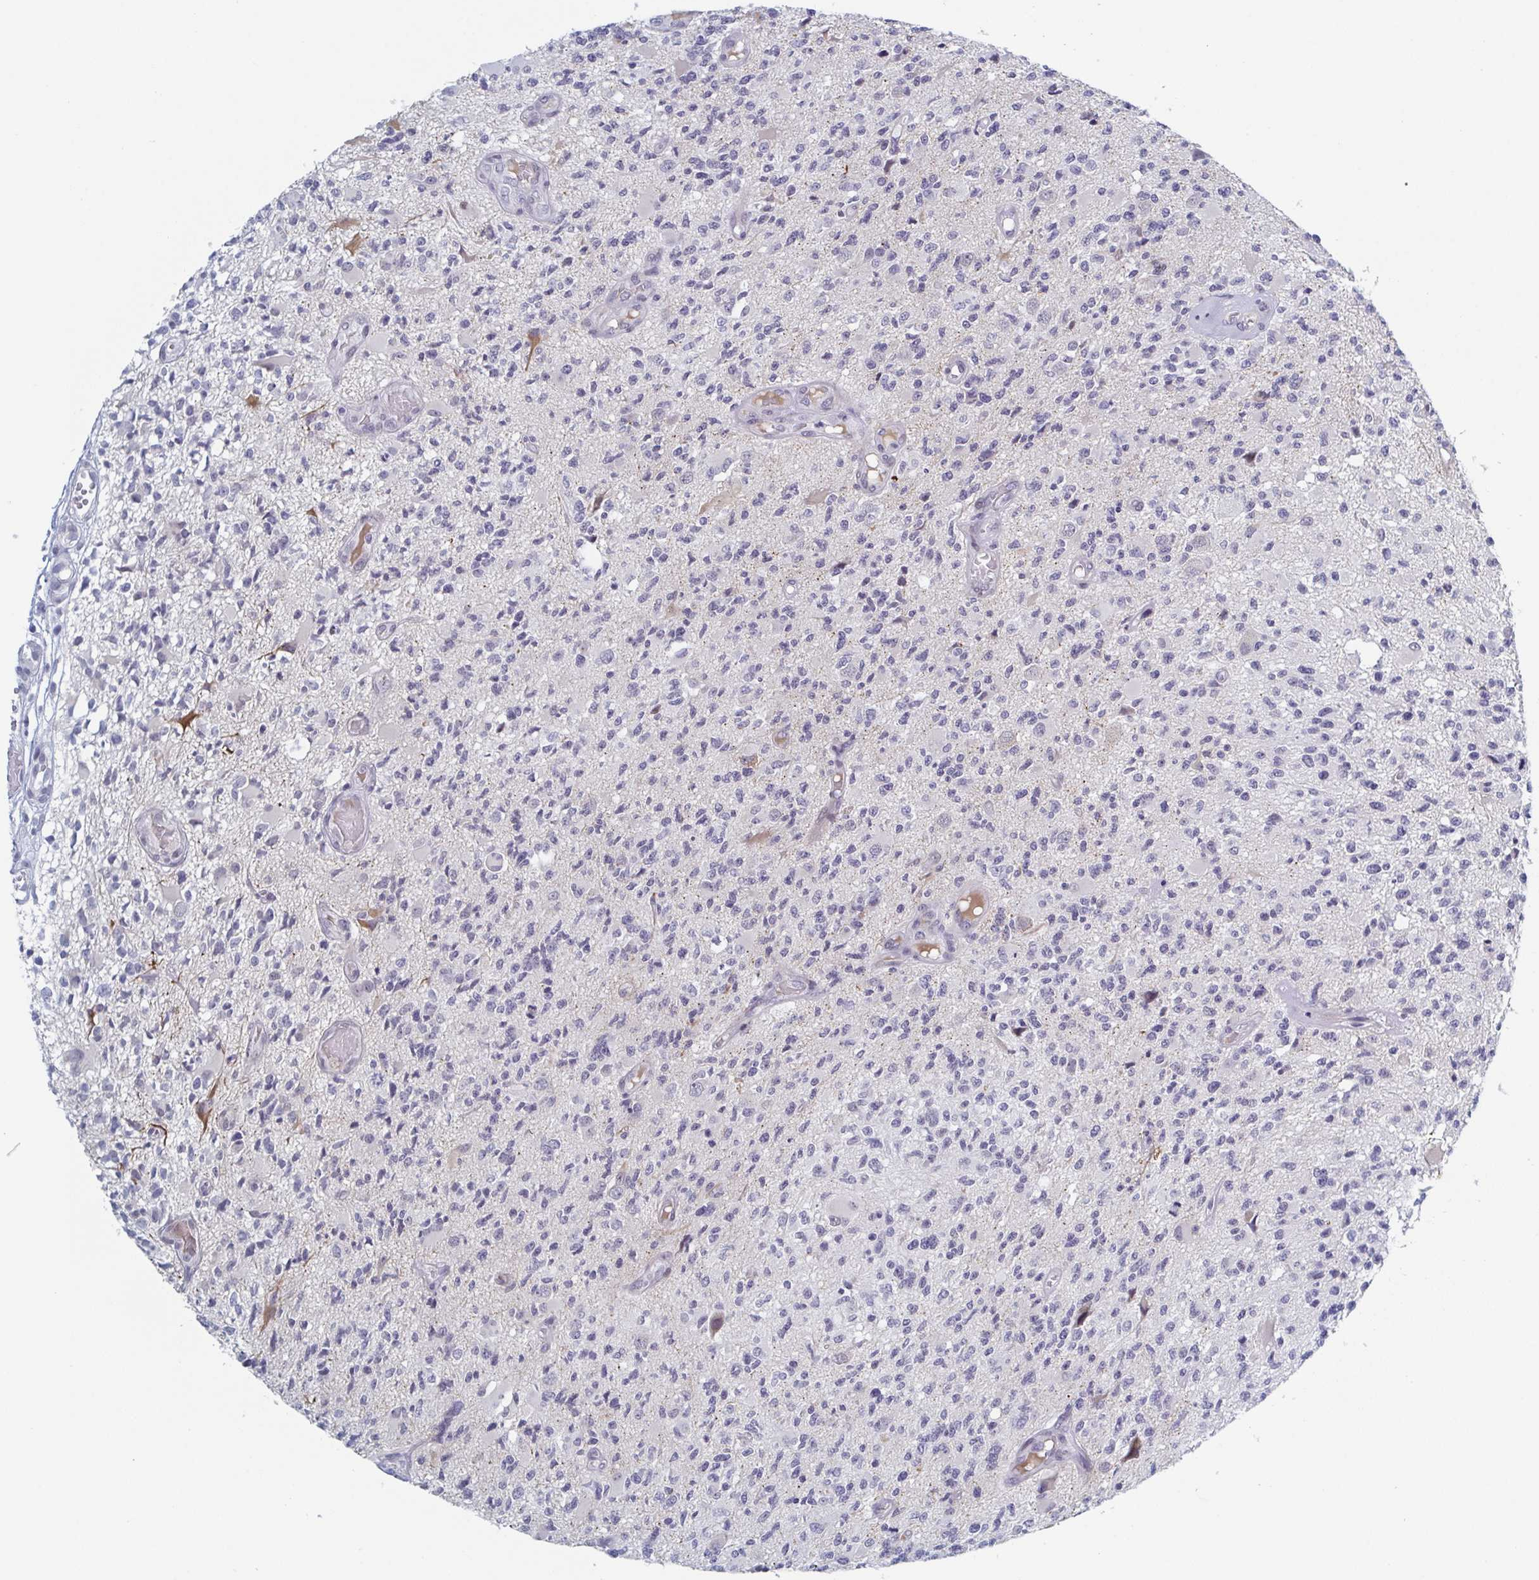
{"staining": {"intensity": "negative", "quantity": "none", "location": "none"}, "tissue": "glioma", "cell_type": "Tumor cells", "image_type": "cancer", "snomed": [{"axis": "morphology", "description": "Glioma, malignant, High grade"}, {"axis": "topography", "description": "Brain"}], "caption": "Tumor cells are negative for brown protein staining in malignant glioma (high-grade).", "gene": "ZFP64", "patient": {"sex": "female", "age": 63}}